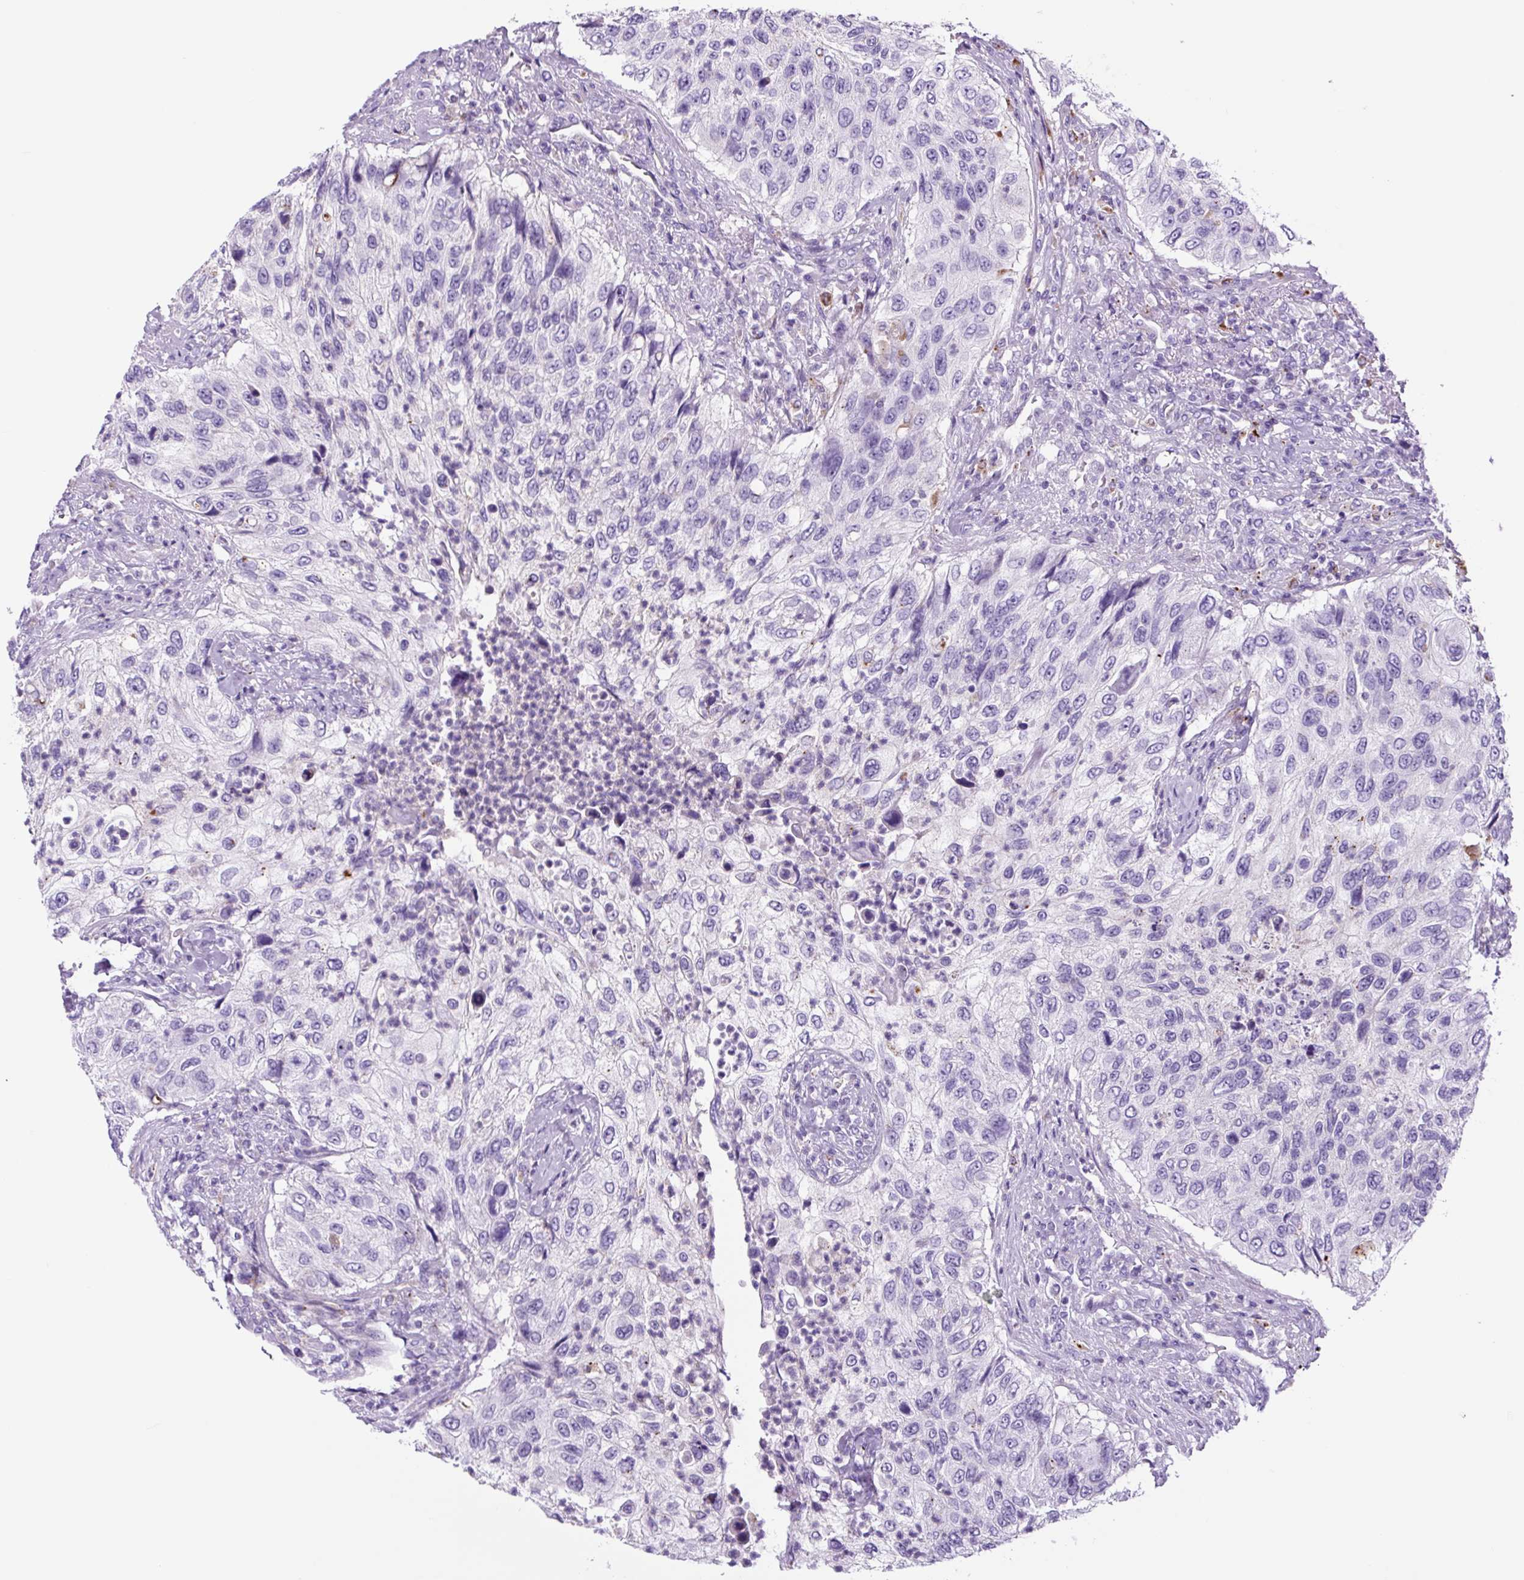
{"staining": {"intensity": "negative", "quantity": "none", "location": "none"}, "tissue": "urothelial cancer", "cell_type": "Tumor cells", "image_type": "cancer", "snomed": [{"axis": "morphology", "description": "Urothelial carcinoma, High grade"}, {"axis": "topography", "description": "Urinary bladder"}], "caption": "There is no significant expression in tumor cells of urothelial cancer.", "gene": "LCN10", "patient": {"sex": "female", "age": 60}}